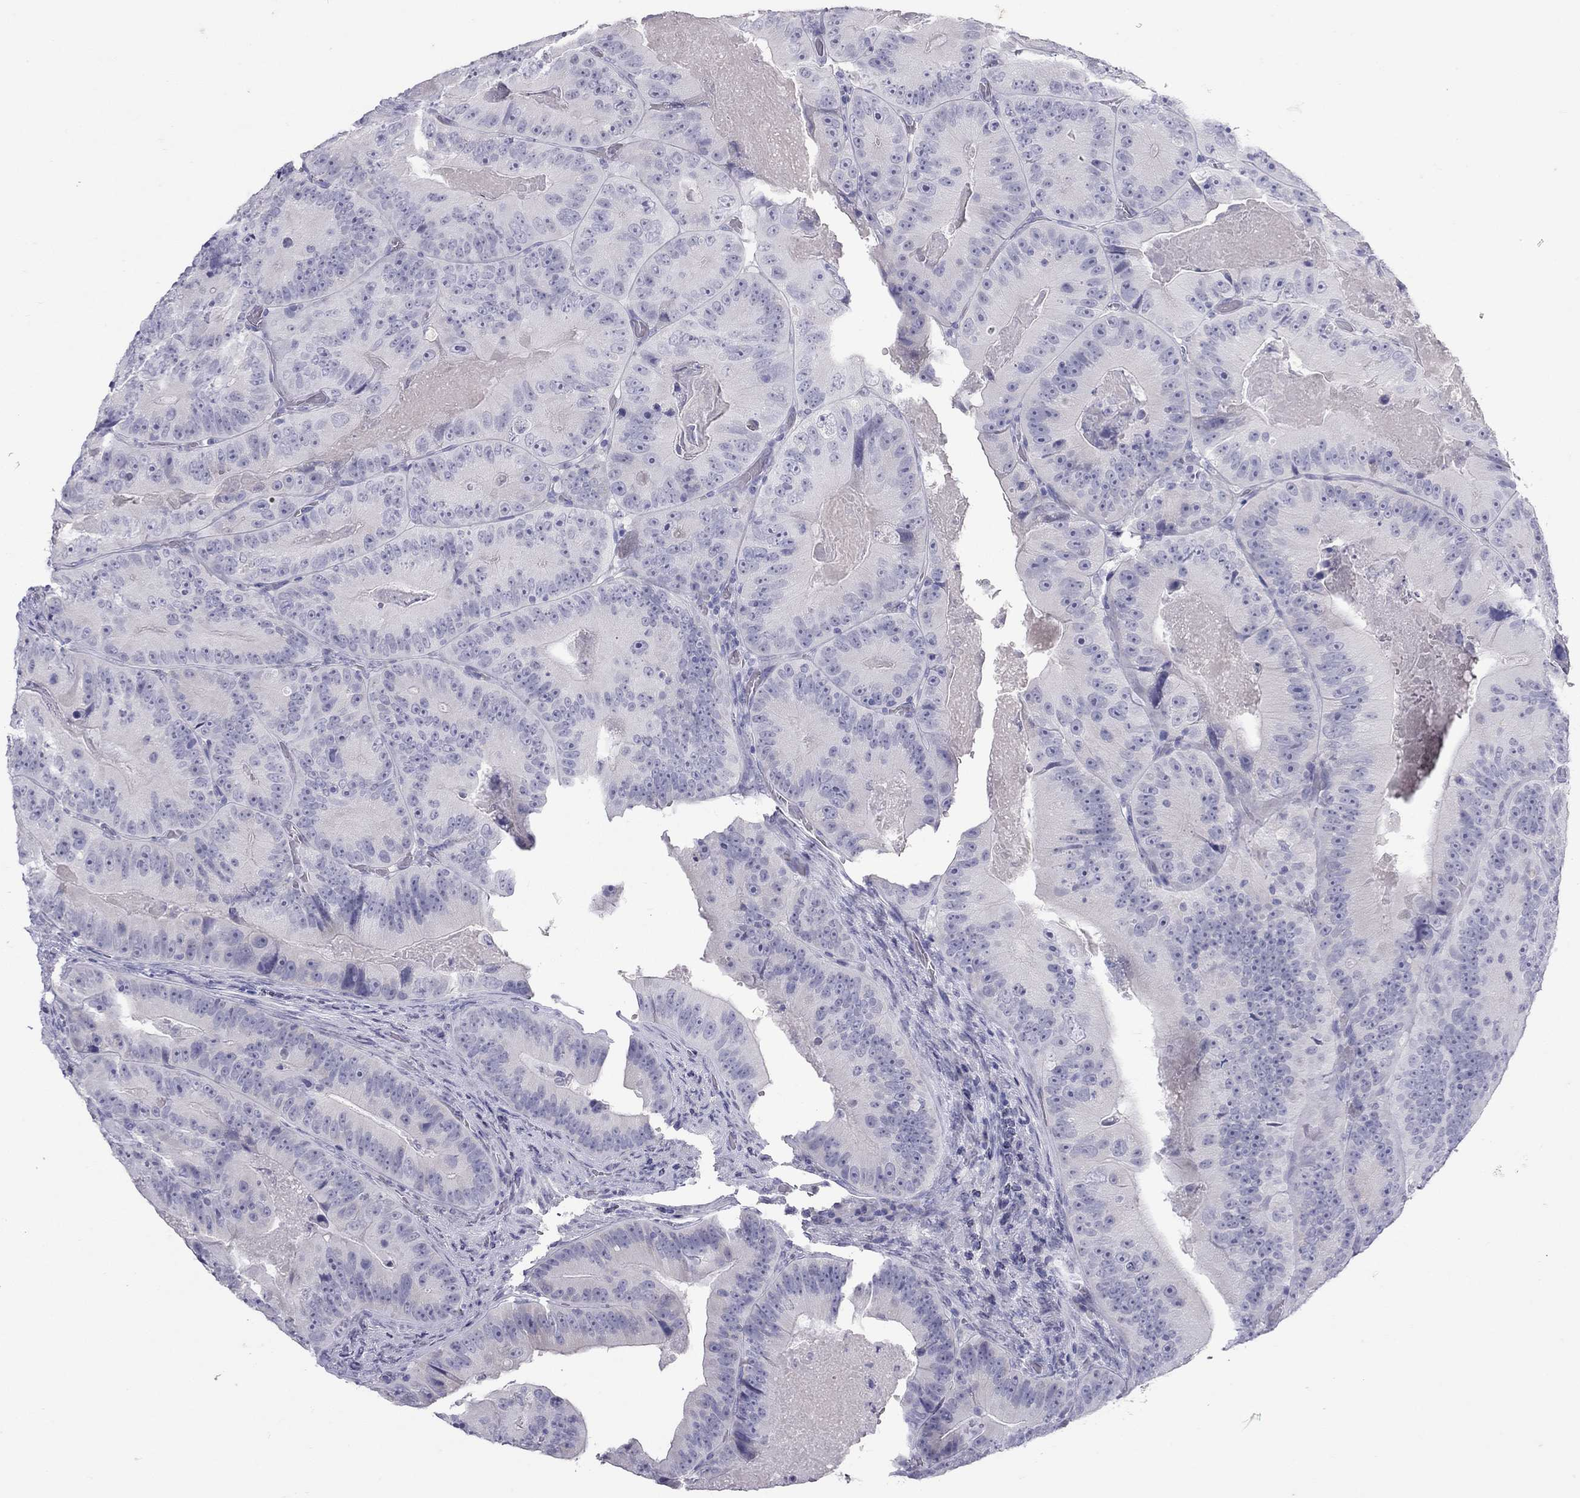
{"staining": {"intensity": "negative", "quantity": "none", "location": "none"}, "tissue": "colorectal cancer", "cell_type": "Tumor cells", "image_type": "cancer", "snomed": [{"axis": "morphology", "description": "Adenocarcinoma, NOS"}, {"axis": "topography", "description": "Colon"}], "caption": "Tumor cells are negative for protein expression in human adenocarcinoma (colorectal).", "gene": "MUC16", "patient": {"sex": "female", "age": 86}}